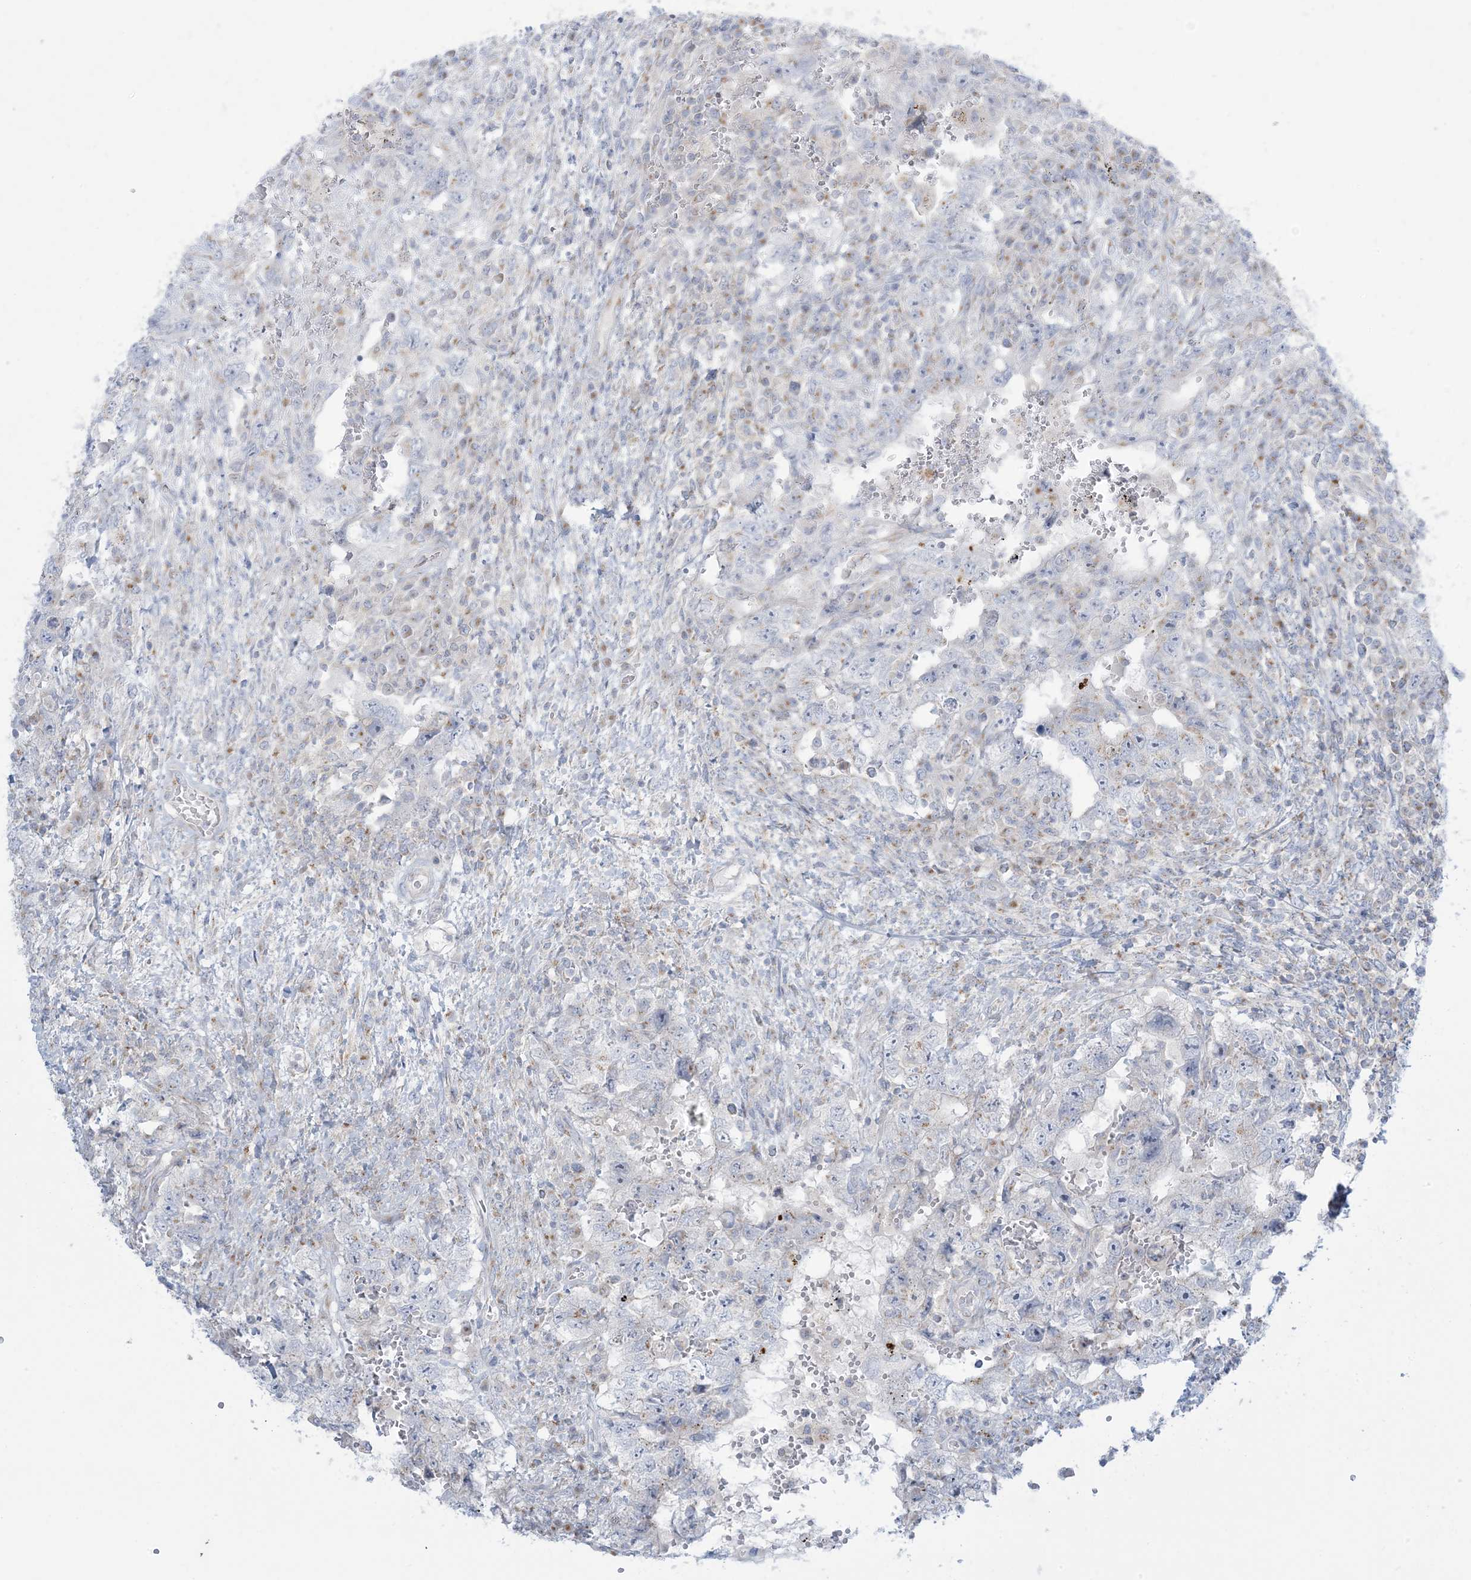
{"staining": {"intensity": "negative", "quantity": "none", "location": "none"}, "tissue": "testis cancer", "cell_type": "Tumor cells", "image_type": "cancer", "snomed": [{"axis": "morphology", "description": "Carcinoma, Embryonal, NOS"}, {"axis": "topography", "description": "Testis"}], "caption": "Histopathology image shows no protein expression in tumor cells of embryonal carcinoma (testis) tissue. (IHC, brightfield microscopy, high magnification).", "gene": "AFTPH", "patient": {"sex": "male", "age": 26}}